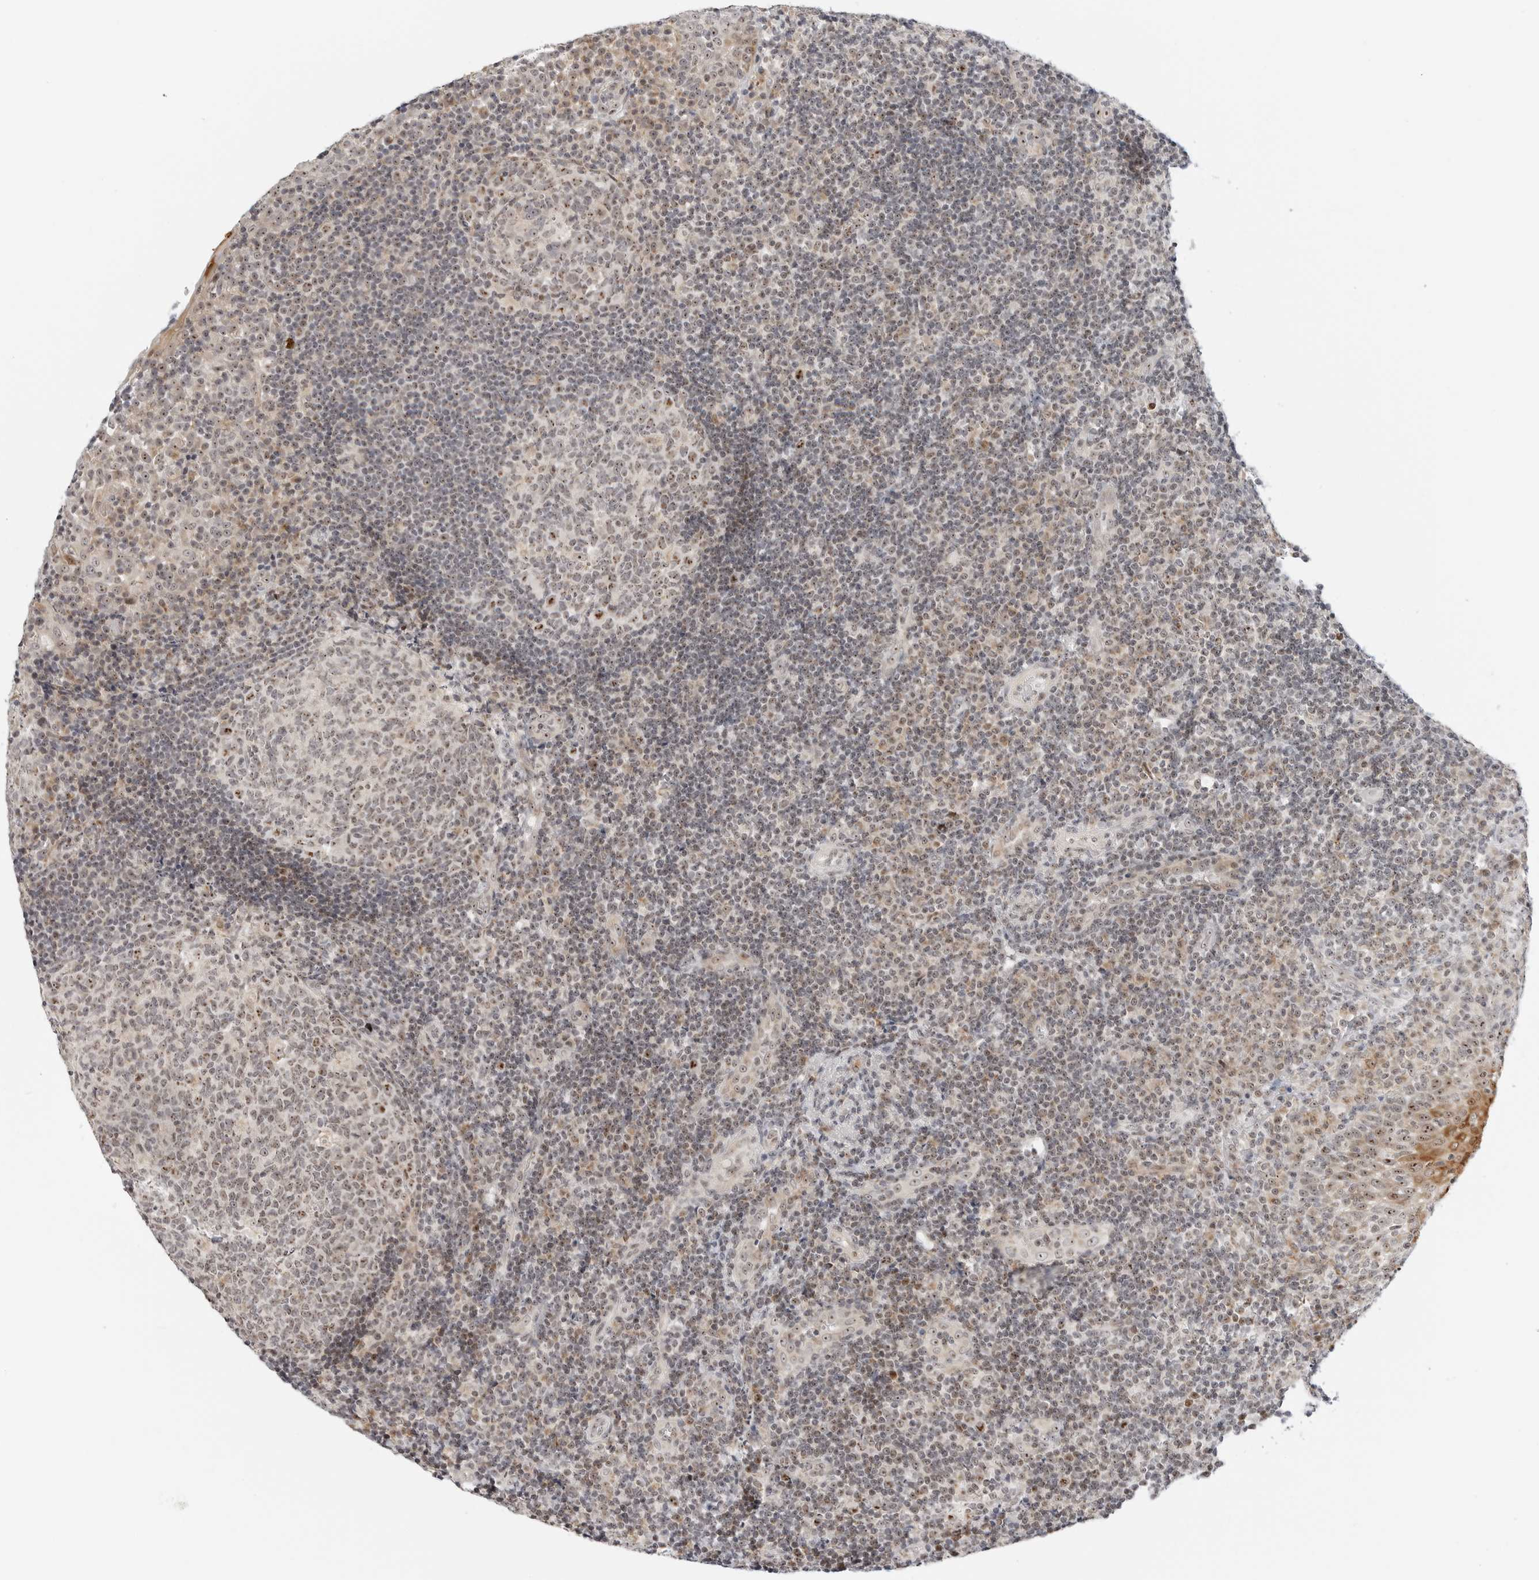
{"staining": {"intensity": "moderate", "quantity": "<25%", "location": "nuclear"}, "tissue": "tonsil", "cell_type": "Germinal center cells", "image_type": "normal", "snomed": [{"axis": "morphology", "description": "Normal tissue, NOS"}, {"axis": "topography", "description": "Tonsil"}], "caption": "A low amount of moderate nuclear expression is seen in about <25% of germinal center cells in benign tonsil.", "gene": "RIMKLA", "patient": {"sex": "female", "age": 40}}